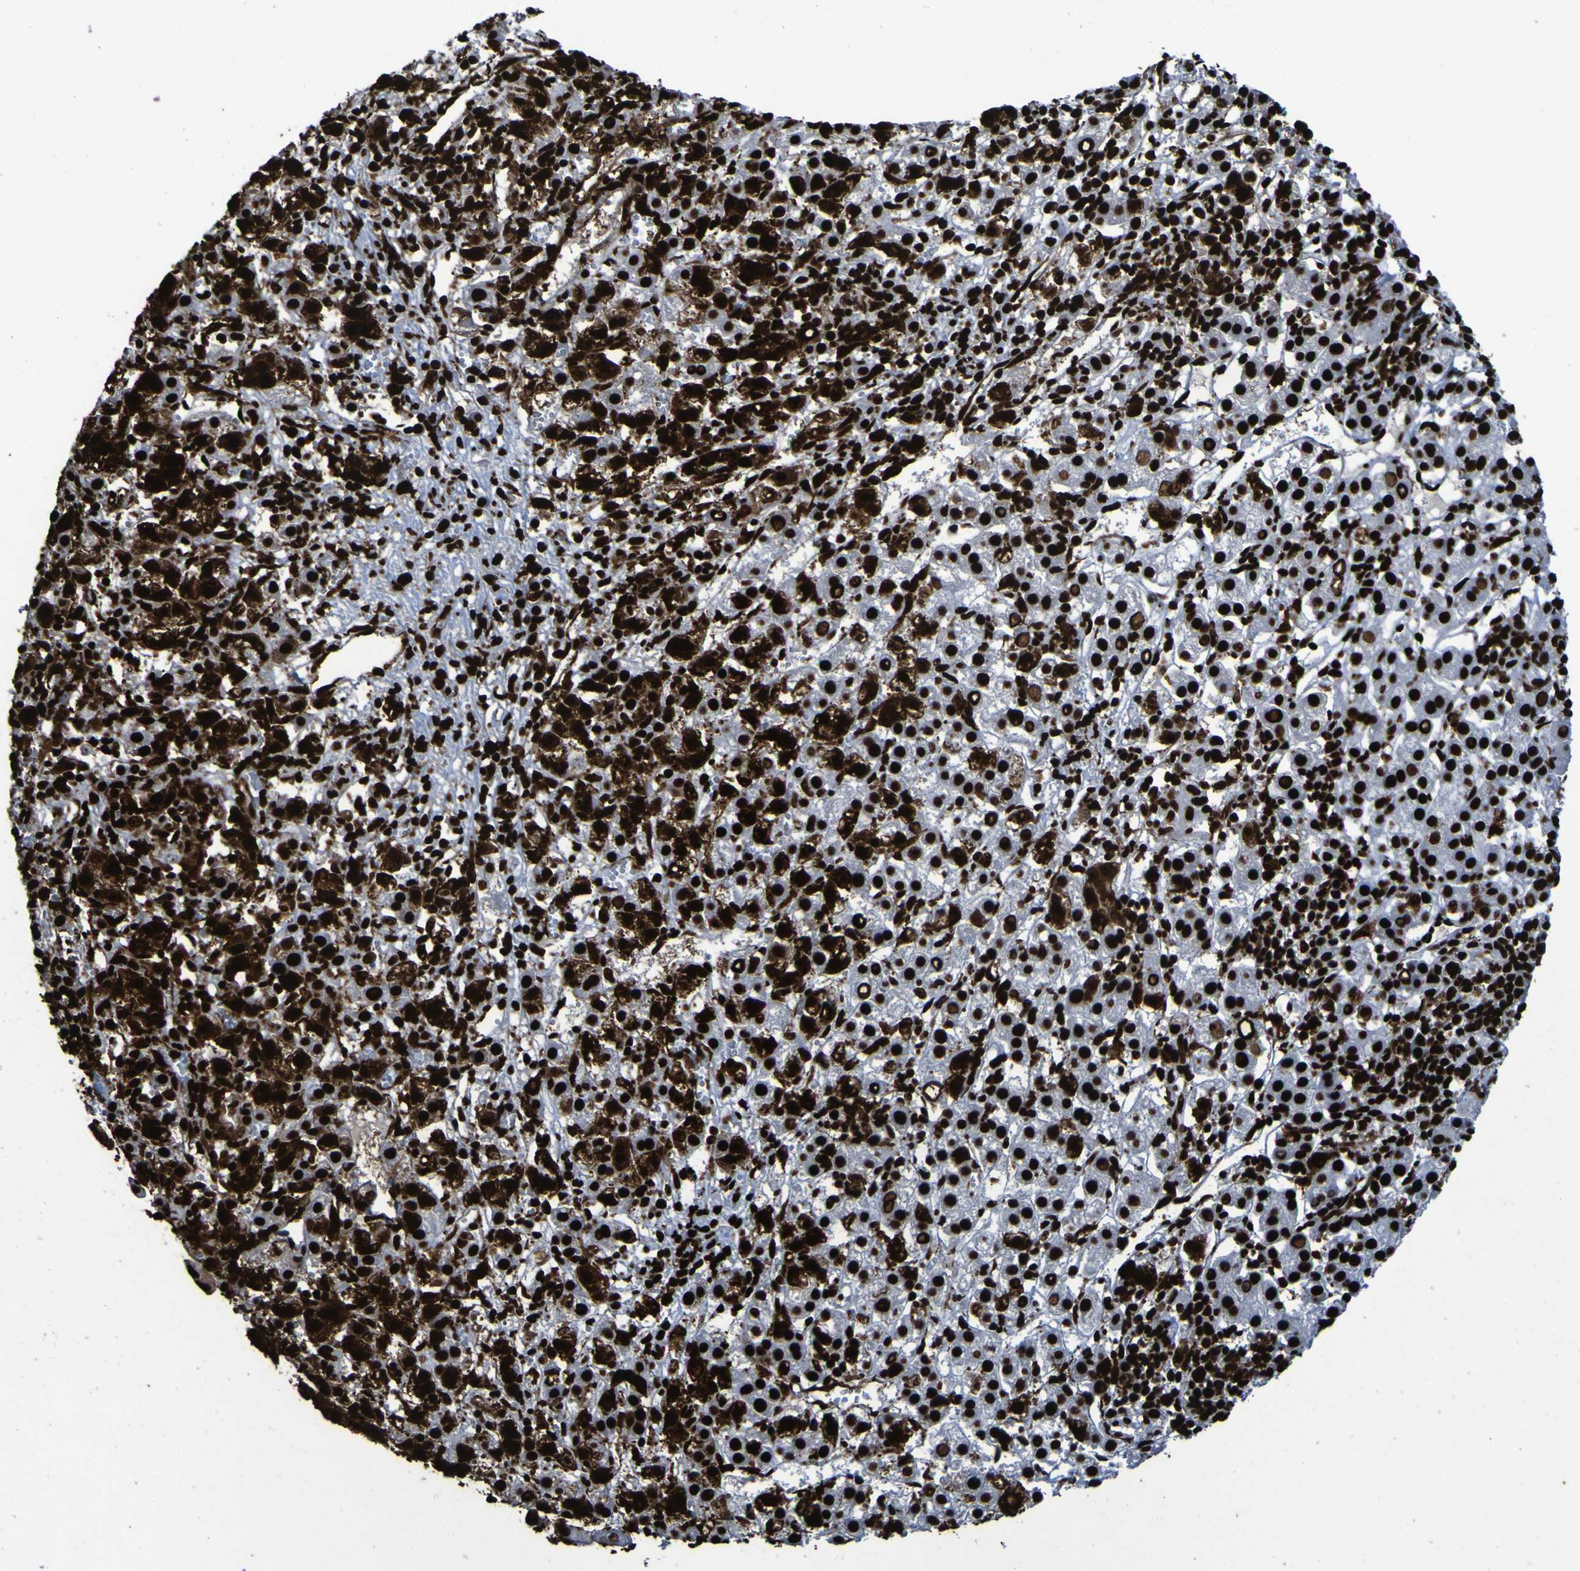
{"staining": {"intensity": "strong", "quantity": ">75%", "location": "cytoplasmic/membranous,nuclear"}, "tissue": "liver cancer", "cell_type": "Tumor cells", "image_type": "cancer", "snomed": [{"axis": "morphology", "description": "Carcinoma, Hepatocellular, NOS"}, {"axis": "topography", "description": "Liver"}], "caption": "A micrograph of liver cancer (hepatocellular carcinoma) stained for a protein reveals strong cytoplasmic/membranous and nuclear brown staining in tumor cells. The staining was performed using DAB (3,3'-diaminobenzidine) to visualize the protein expression in brown, while the nuclei were stained in blue with hematoxylin (Magnification: 20x).", "gene": "NPM1", "patient": {"sex": "female", "age": 58}}